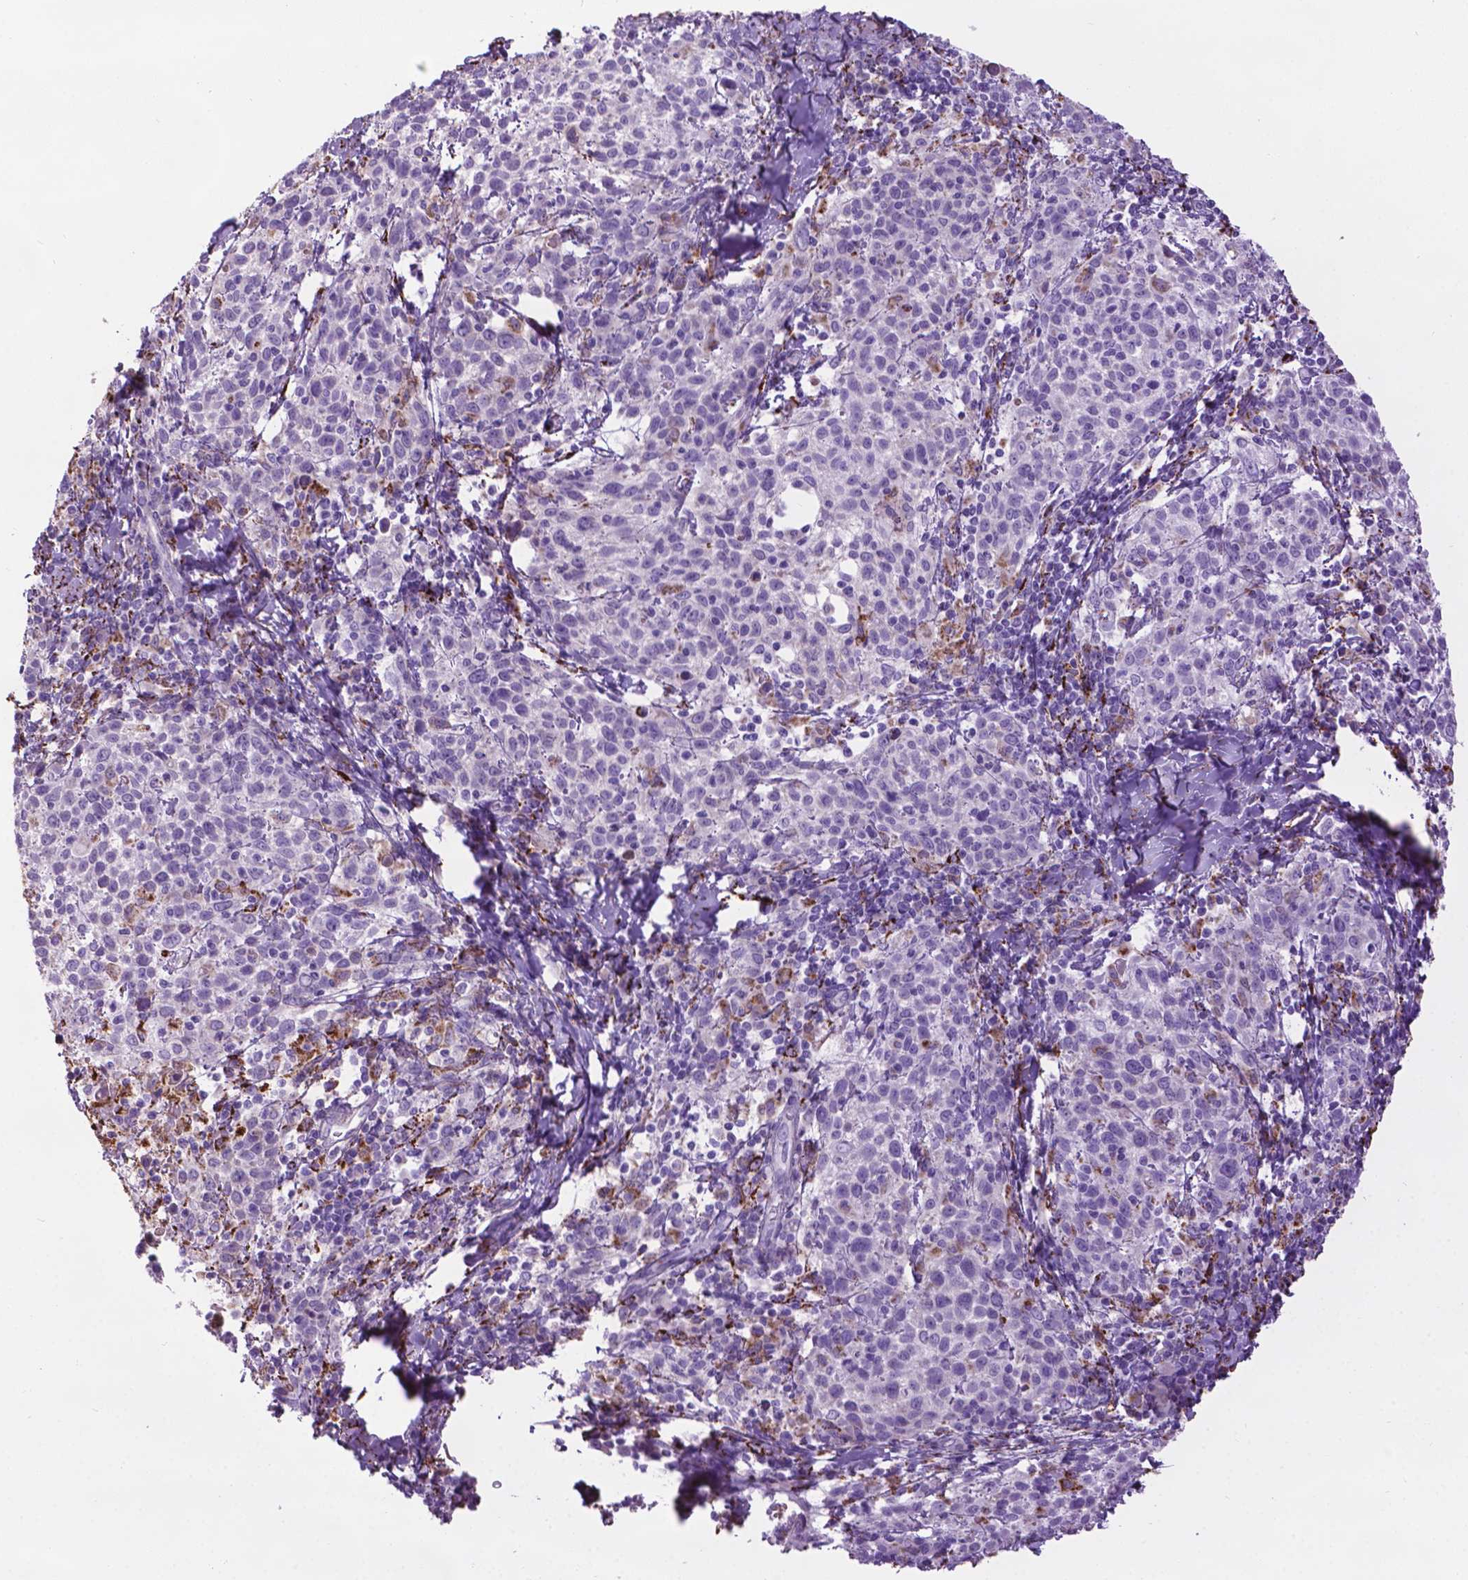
{"staining": {"intensity": "negative", "quantity": "none", "location": "none"}, "tissue": "cervical cancer", "cell_type": "Tumor cells", "image_type": "cancer", "snomed": [{"axis": "morphology", "description": "Squamous cell carcinoma, NOS"}, {"axis": "topography", "description": "Cervix"}], "caption": "Immunohistochemistry (IHC) histopathology image of neoplastic tissue: cervical squamous cell carcinoma stained with DAB (3,3'-diaminobenzidine) displays no significant protein staining in tumor cells. The staining was performed using DAB (3,3'-diaminobenzidine) to visualize the protein expression in brown, while the nuclei were stained in blue with hematoxylin (Magnification: 20x).", "gene": "TMEM132E", "patient": {"sex": "female", "age": 61}}